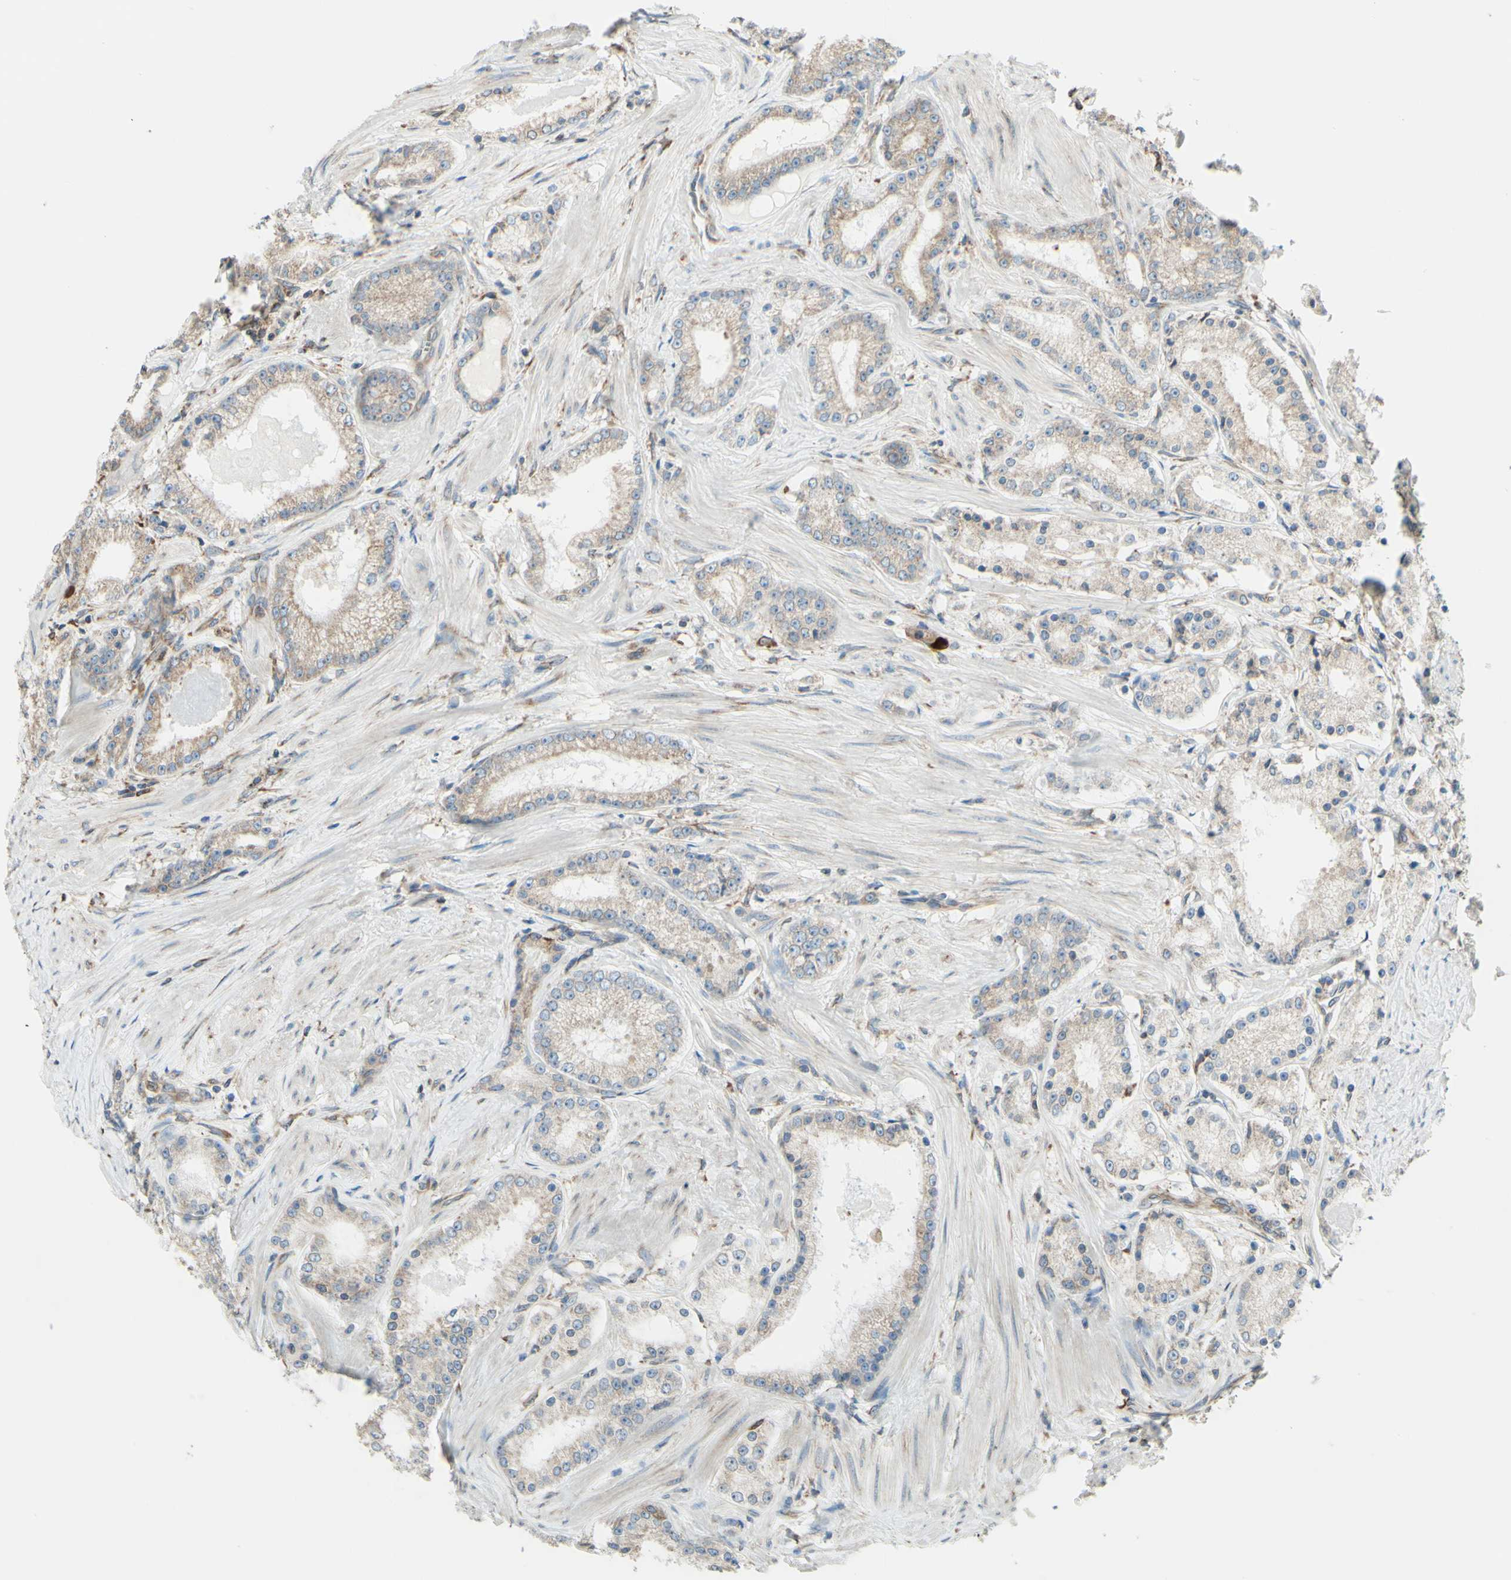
{"staining": {"intensity": "weak", "quantity": ">75%", "location": "cytoplasmic/membranous"}, "tissue": "prostate cancer", "cell_type": "Tumor cells", "image_type": "cancer", "snomed": [{"axis": "morphology", "description": "Adenocarcinoma, Low grade"}, {"axis": "topography", "description": "Prostate"}], "caption": "The image reveals a brown stain indicating the presence of a protein in the cytoplasmic/membranous of tumor cells in prostate cancer (adenocarcinoma (low-grade)).", "gene": "DNAJB11", "patient": {"sex": "male", "age": 63}}